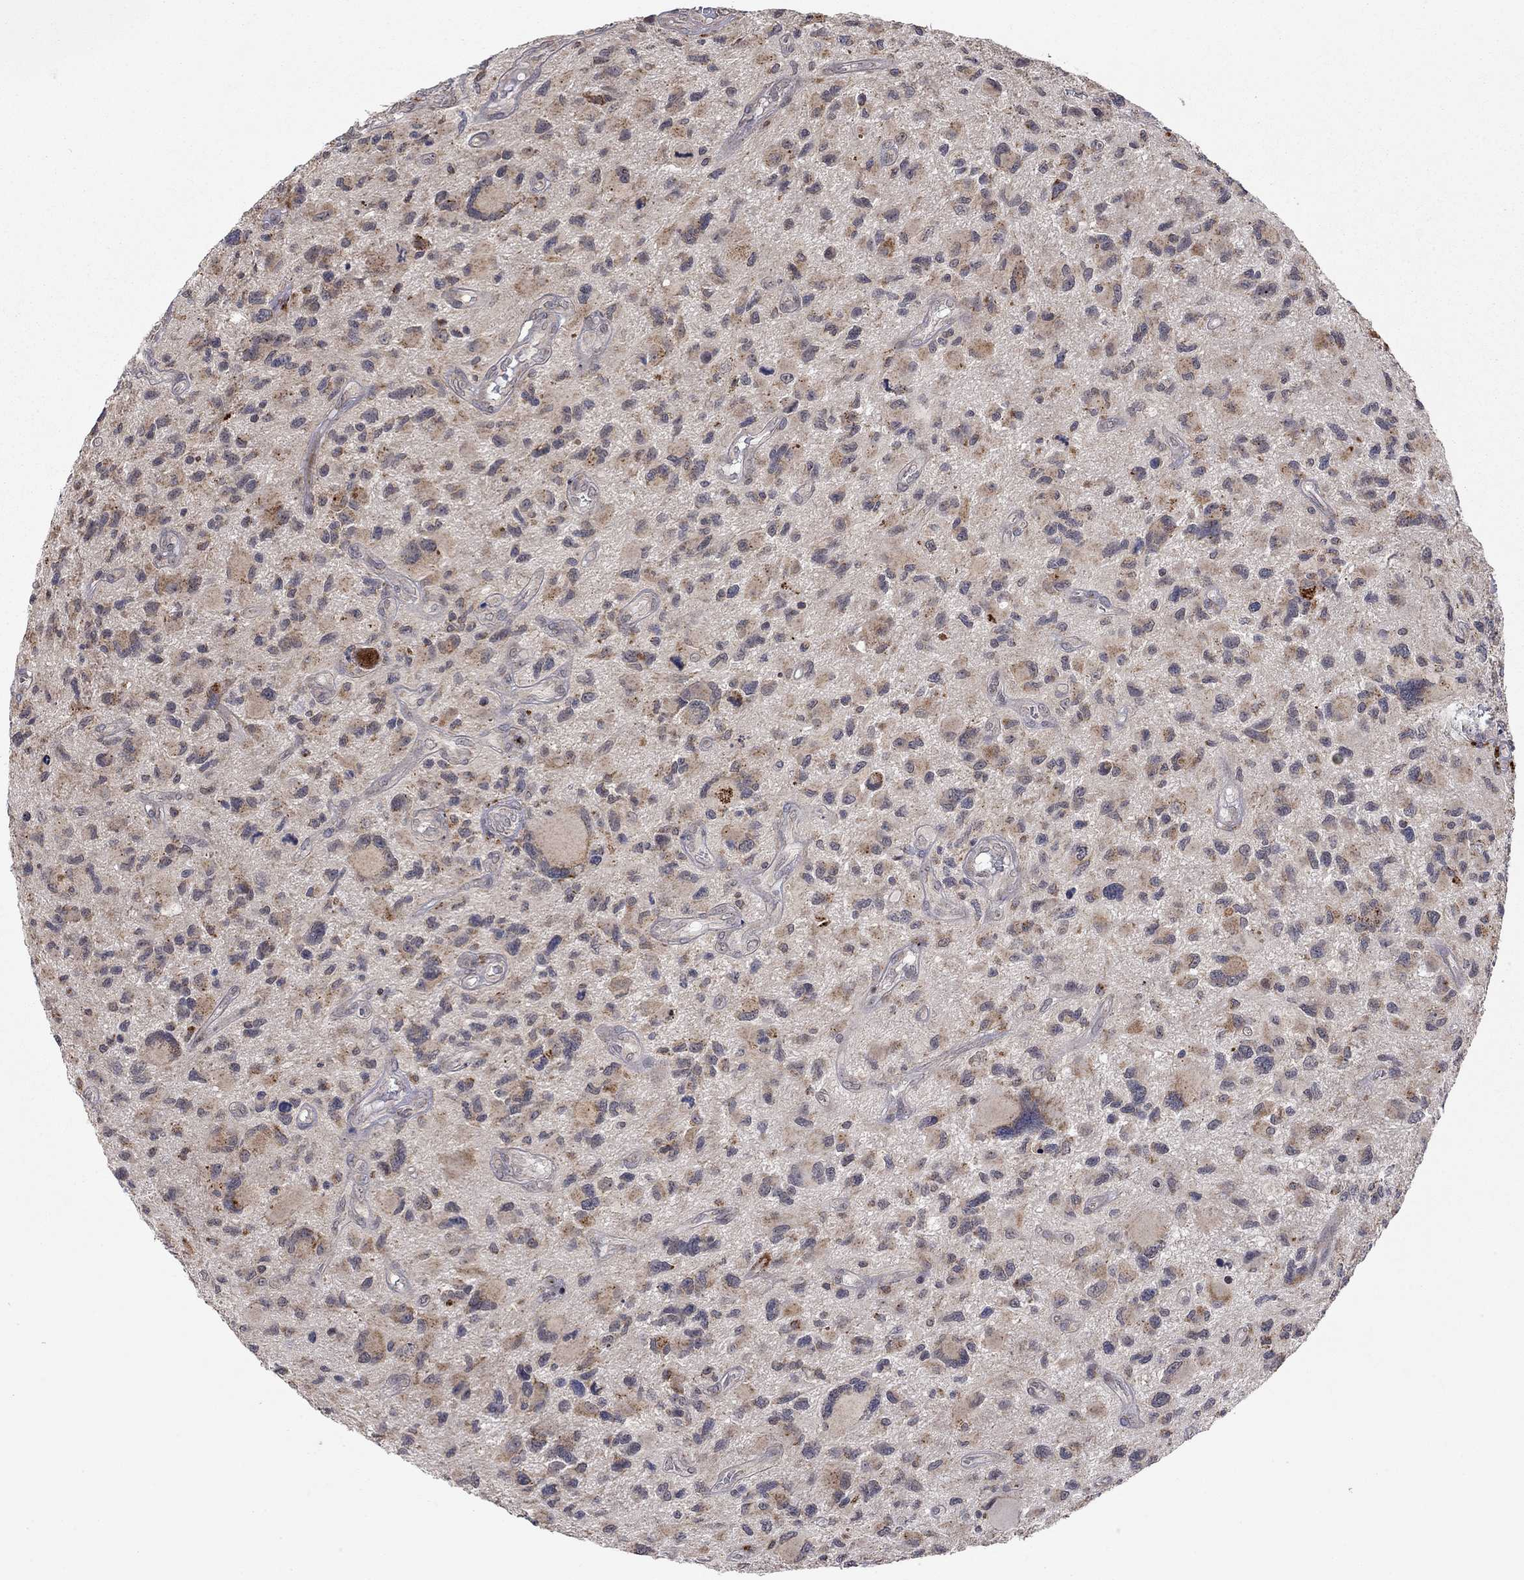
{"staining": {"intensity": "weak", "quantity": "25%-75%", "location": "cytoplasmic/membranous"}, "tissue": "glioma", "cell_type": "Tumor cells", "image_type": "cancer", "snomed": [{"axis": "morphology", "description": "Glioma, malignant, NOS"}, {"axis": "morphology", "description": "Glioma, malignant, High grade"}, {"axis": "topography", "description": "Brain"}], "caption": "Immunohistochemistry (IHC) (DAB) staining of human malignant high-grade glioma shows weak cytoplasmic/membranous protein positivity in approximately 25%-75% of tumor cells. The protein is shown in brown color, while the nuclei are stained blue.", "gene": "IDS", "patient": {"sex": "female", "age": 71}}